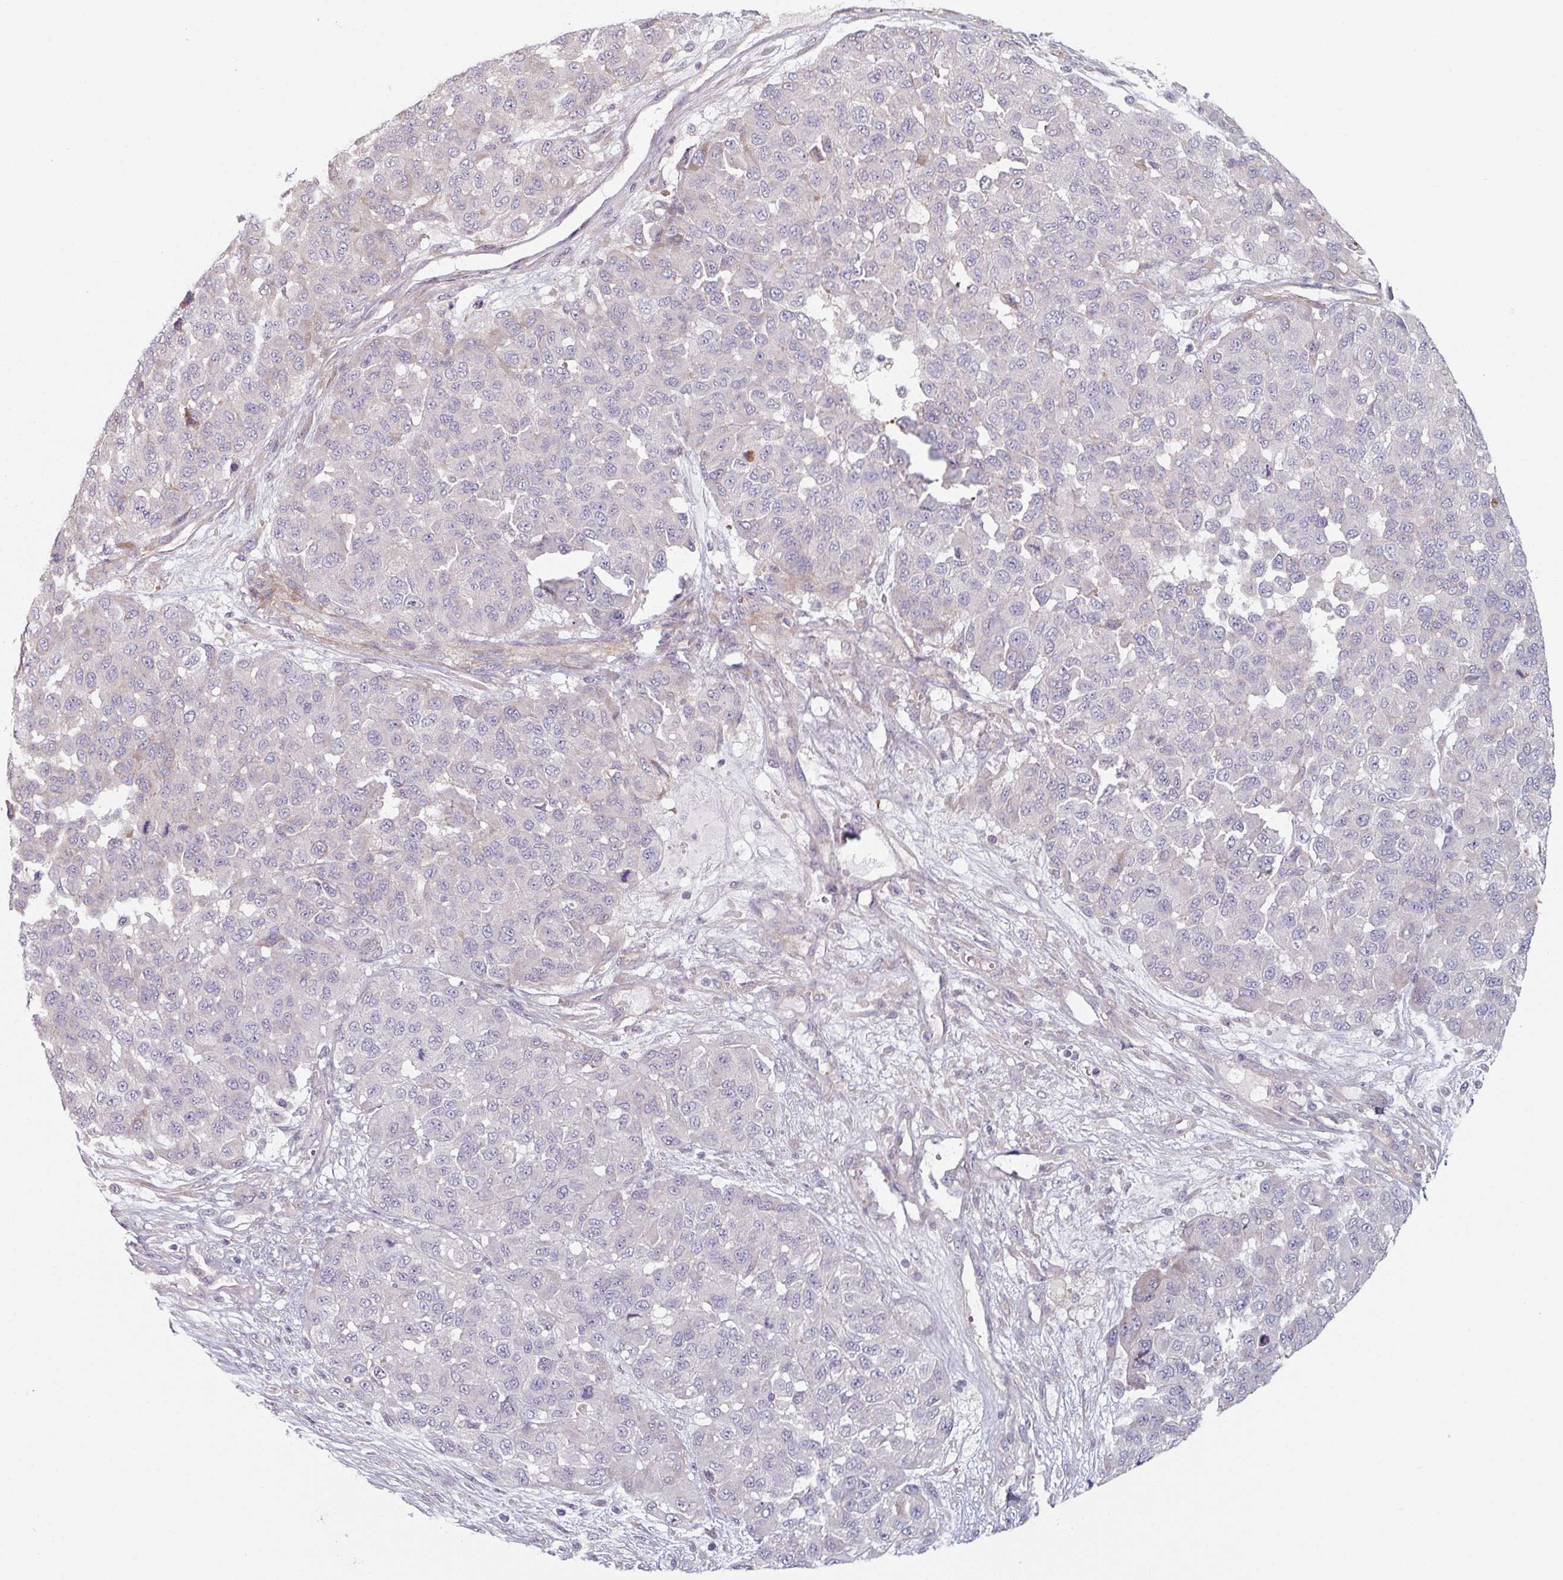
{"staining": {"intensity": "negative", "quantity": "none", "location": "none"}, "tissue": "melanoma", "cell_type": "Tumor cells", "image_type": "cancer", "snomed": [{"axis": "morphology", "description": "Malignant melanoma, NOS"}, {"axis": "topography", "description": "Skin"}], "caption": "This histopathology image is of melanoma stained with immunohistochemistry to label a protein in brown with the nuclei are counter-stained blue. There is no expression in tumor cells.", "gene": "C4BPB", "patient": {"sex": "male", "age": 62}}